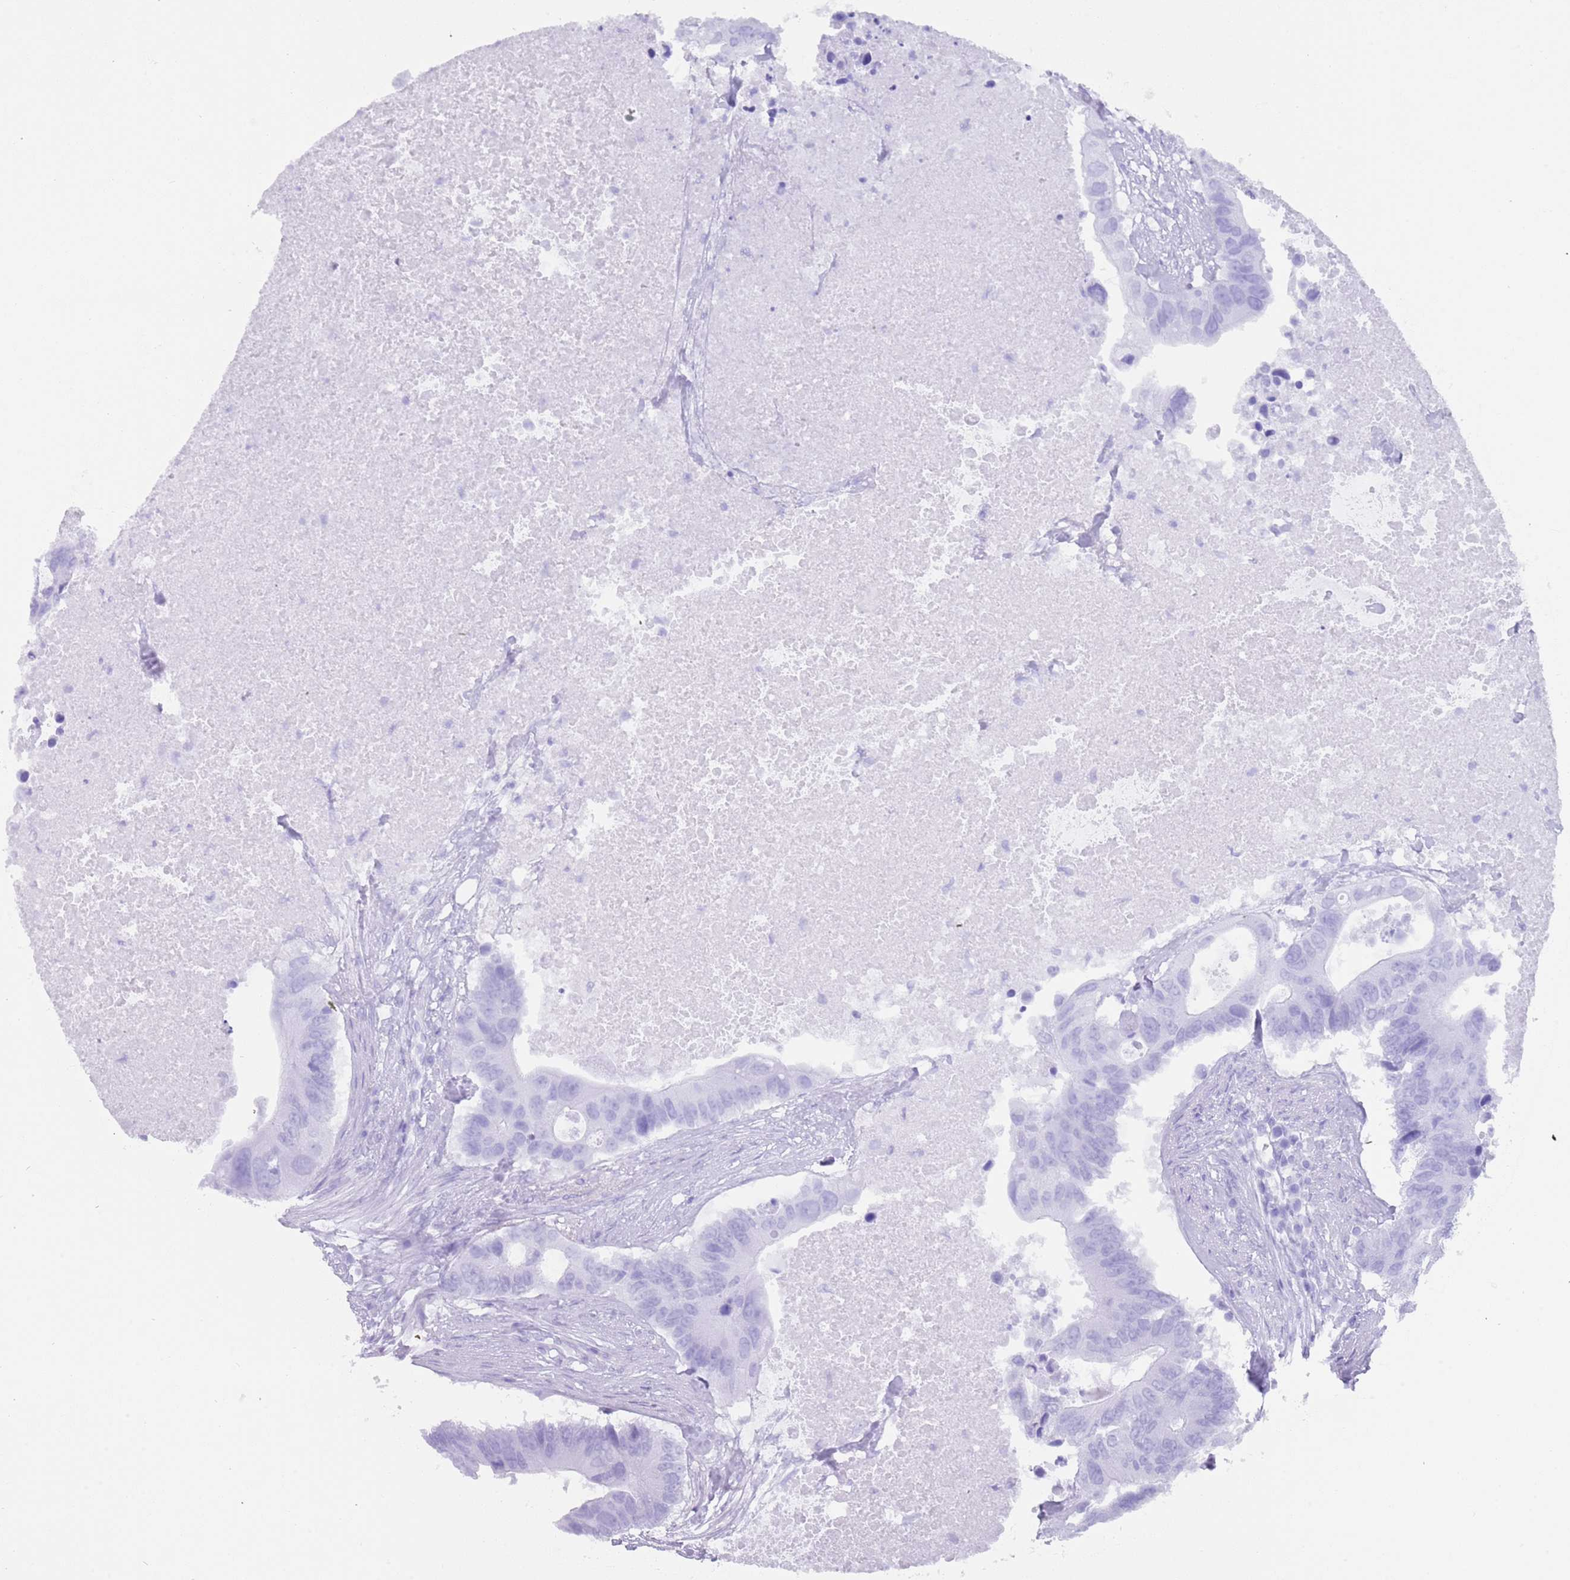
{"staining": {"intensity": "negative", "quantity": "none", "location": "none"}, "tissue": "colorectal cancer", "cell_type": "Tumor cells", "image_type": "cancer", "snomed": [{"axis": "morphology", "description": "Adenocarcinoma, NOS"}, {"axis": "topography", "description": "Colon"}], "caption": "High magnification brightfield microscopy of colorectal cancer (adenocarcinoma) stained with DAB (3,3'-diaminobenzidine) (brown) and counterstained with hematoxylin (blue): tumor cells show no significant positivity. (DAB (3,3'-diaminobenzidine) IHC with hematoxylin counter stain).", "gene": "MYADML2", "patient": {"sex": "male", "age": 71}}